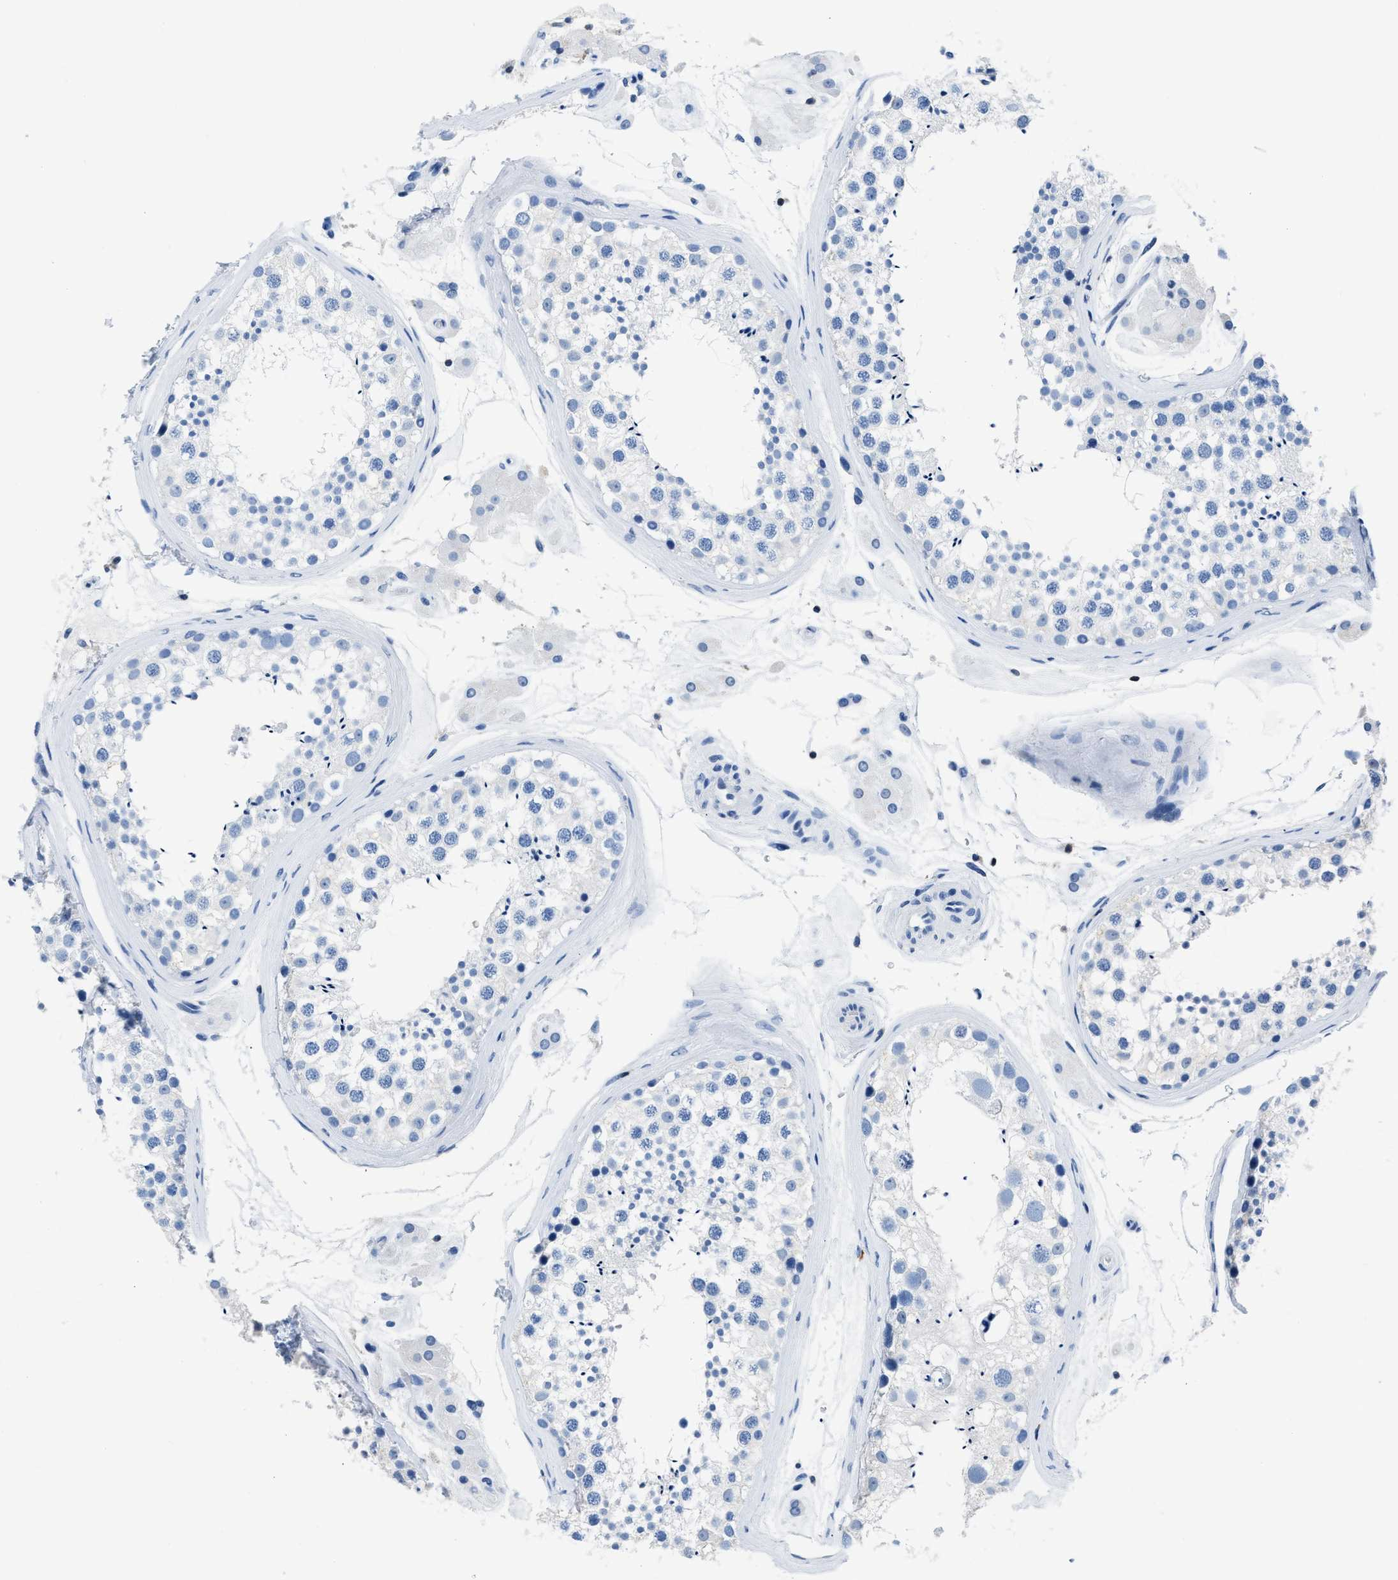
{"staining": {"intensity": "negative", "quantity": "none", "location": "none"}, "tissue": "testis", "cell_type": "Cells in seminiferous ducts", "image_type": "normal", "snomed": [{"axis": "morphology", "description": "Normal tissue, NOS"}, {"axis": "topography", "description": "Testis"}], "caption": "Histopathology image shows no significant protein positivity in cells in seminiferous ducts of normal testis.", "gene": "NFATC2", "patient": {"sex": "male", "age": 46}}